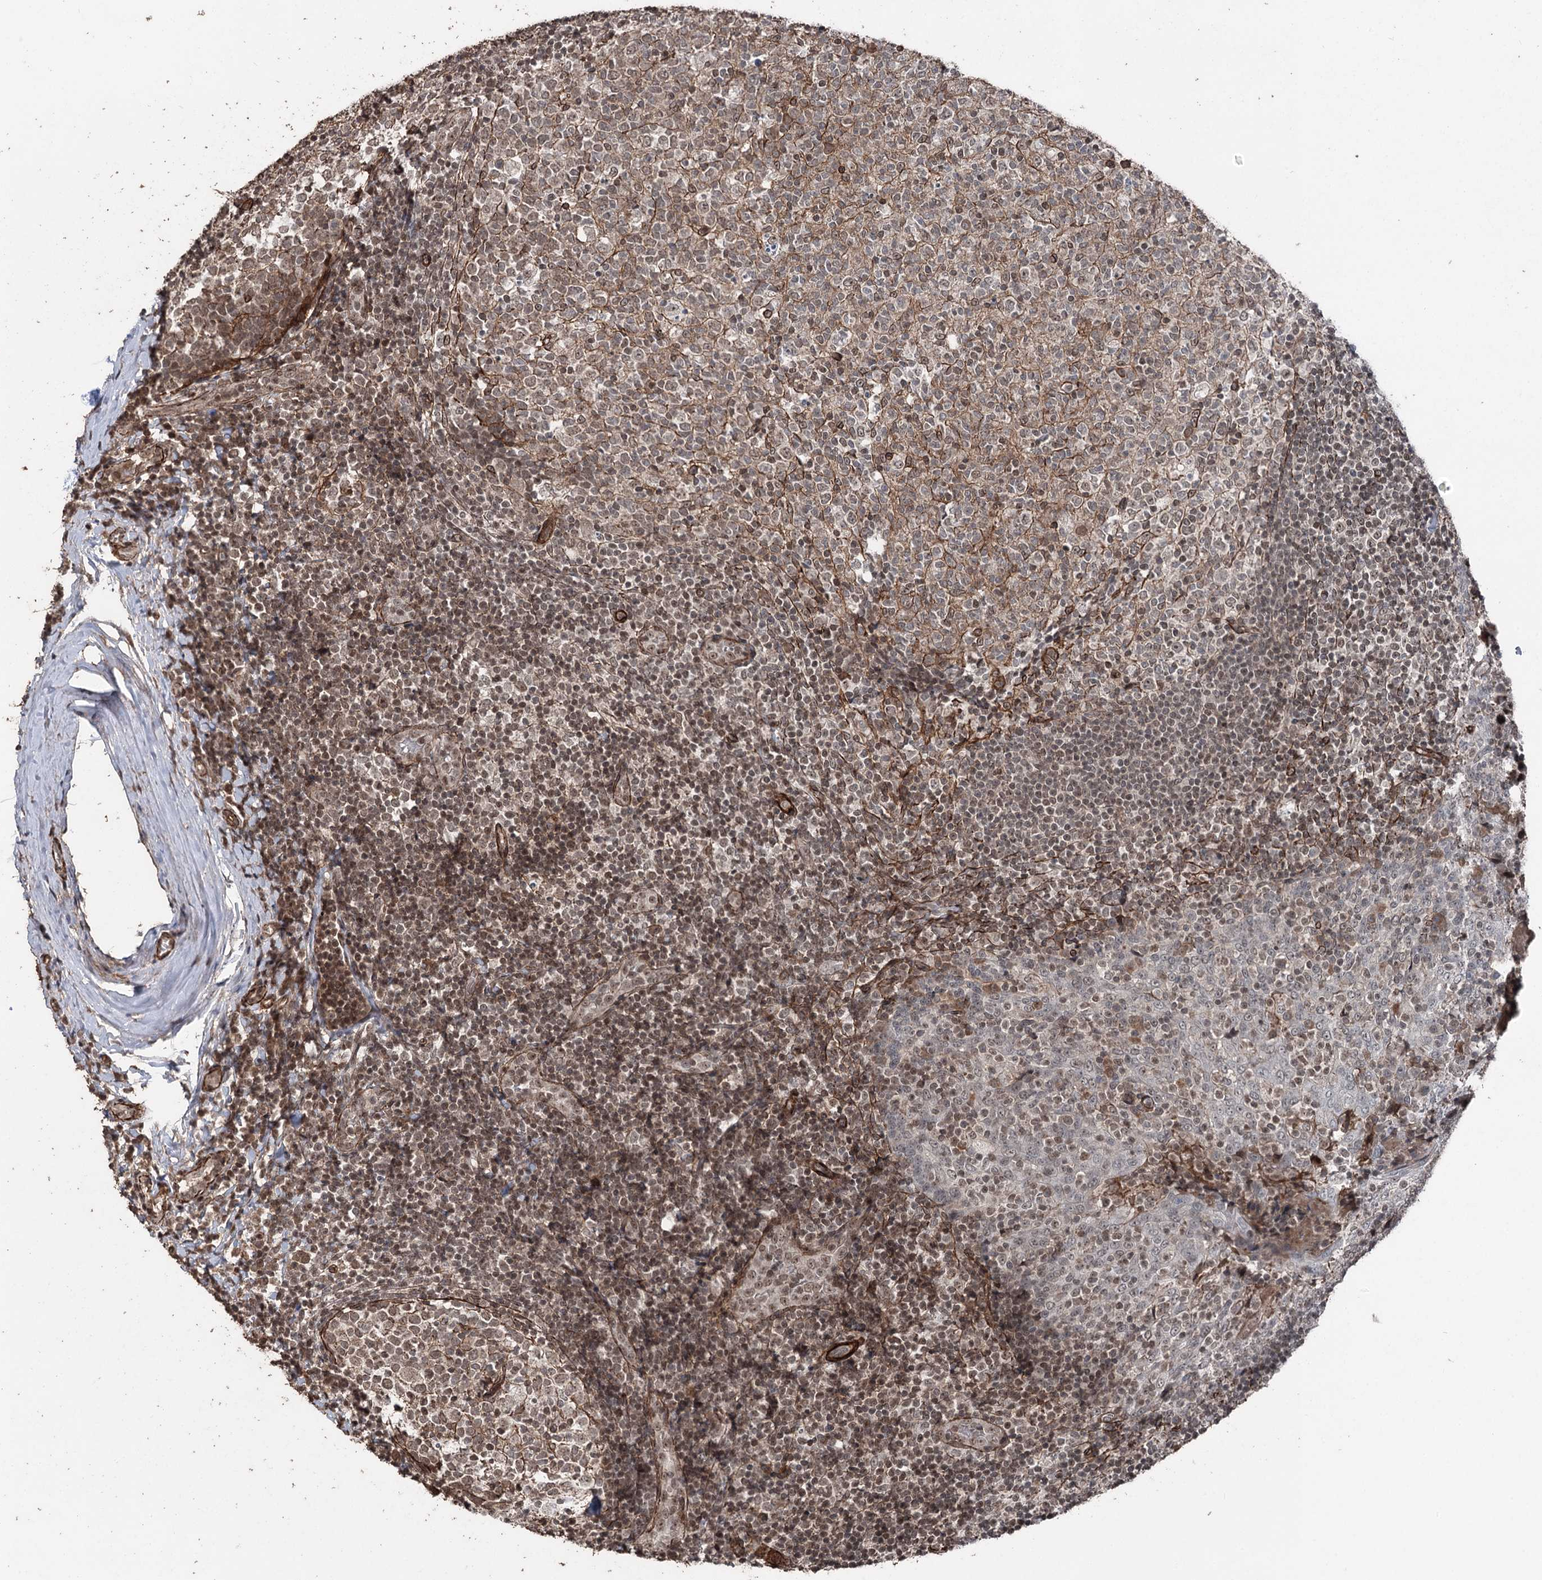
{"staining": {"intensity": "weak", "quantity": "25%-75%", "location": "nuclear"}, "tissue": "tonsil", "cell_type": "Germinal center cells", "image_type": "normal", "snomed": [{"axis": "morphology", "description": "Normal tissue, NOS"}, {"axis": "topography", "description": "Tonsil"}], "caption": "DAB (3,3'-diaminobenzidine) immunohistochemical staining of unremarkable tonsil demonstrates weak nuclear protein staining in approximately 25%-75% of germinal center cells.", "gene": "CCDC82", "patient": {"sex": "female", "age": 19}}